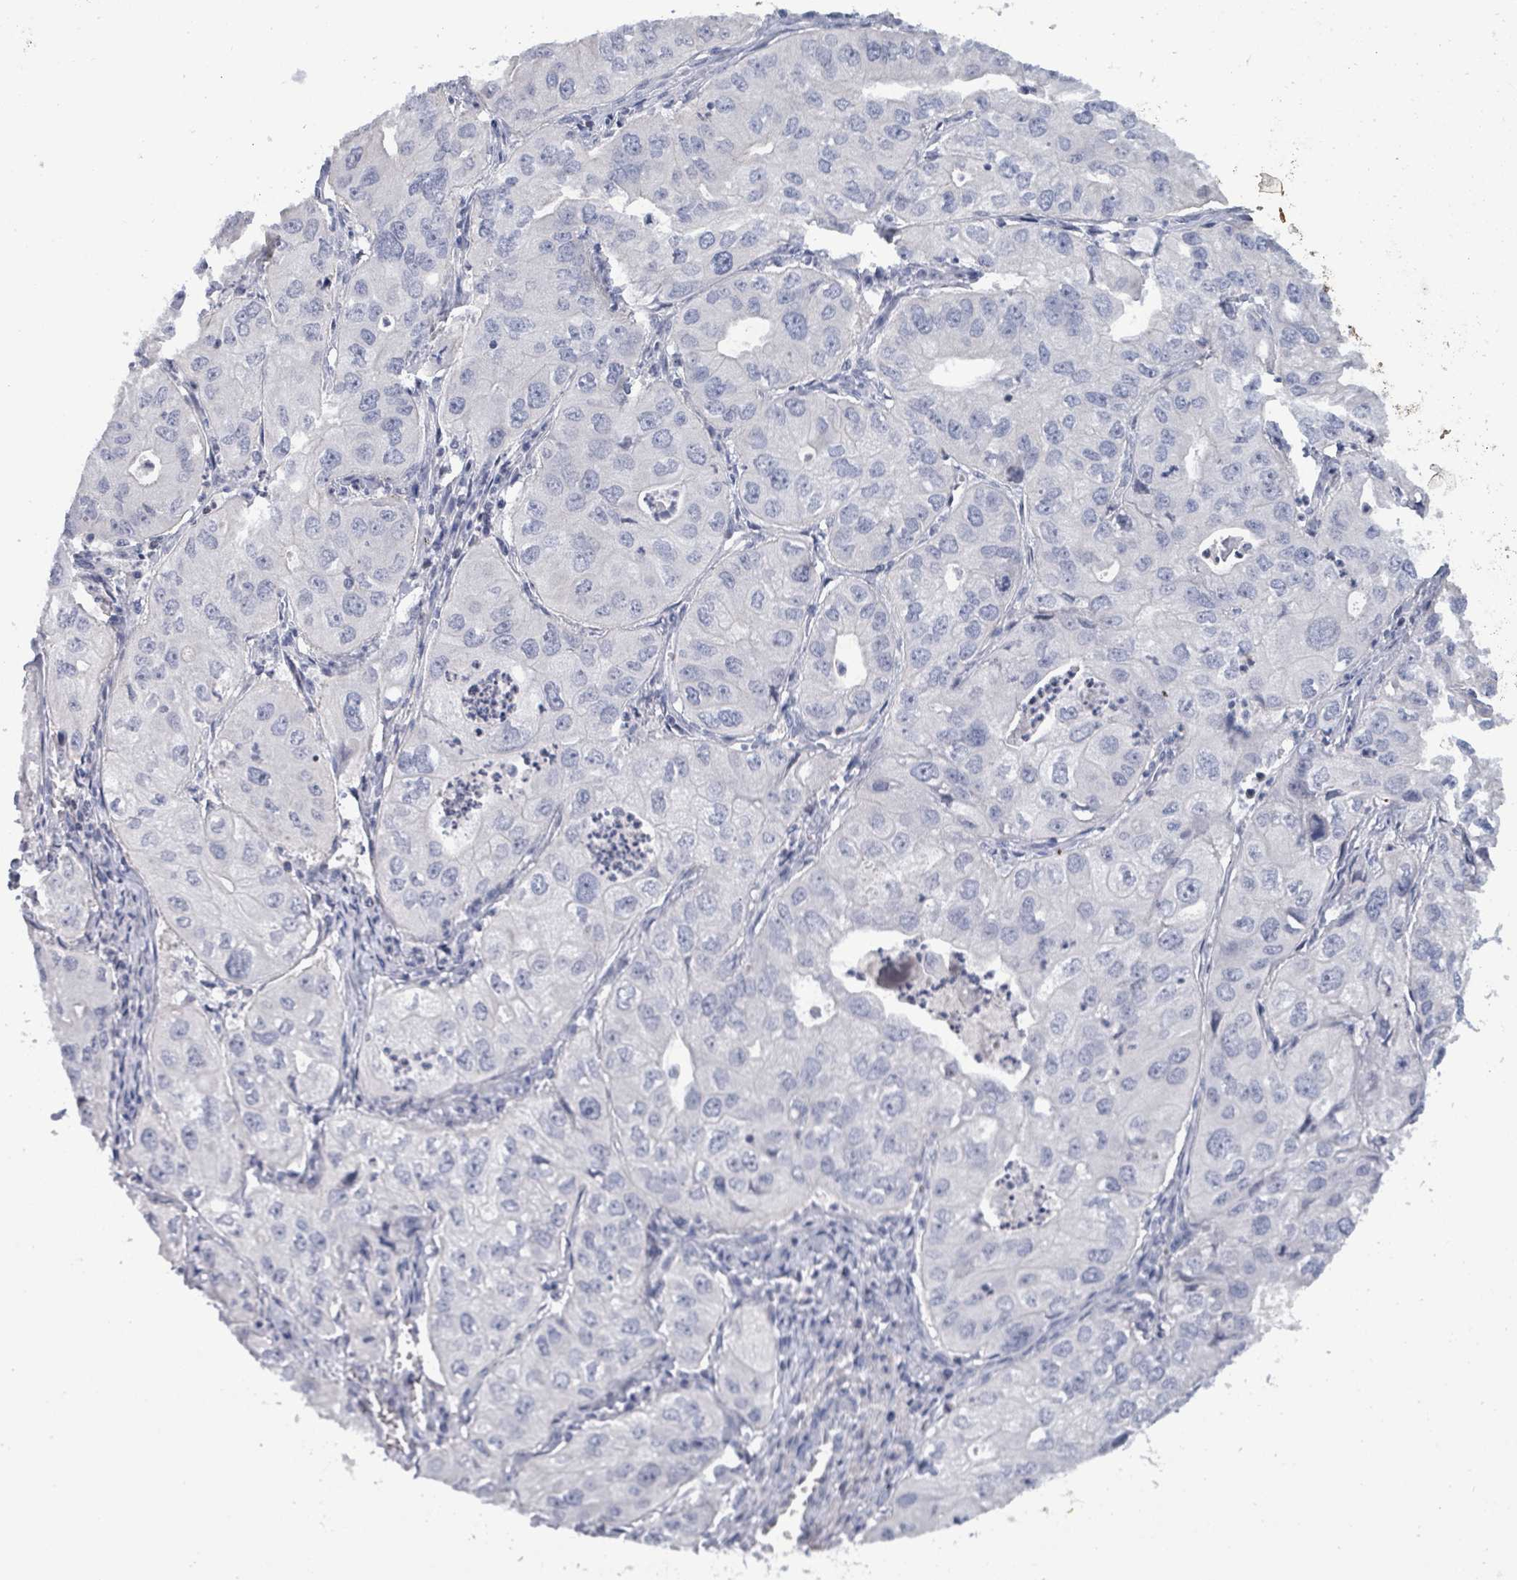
{"staining": {"intensity": "negative", "quantity": "none", "location": "none"}, "tissue": "lung cancer", "cell_type": "Tumor cells", "image_type": "cancer", "snomed": [{"axis": "morphology", "description": "Adenocarcinoma, NOS"}, {"axis": "topography", "description": "Lung"}], "caption": "This is an immunohistochemistry histopathology image of human lung adenocarcinoma. There is no staining in tumor cells.", "gene": "NTN3", "patient": {"sex": "male", "age": 48}}